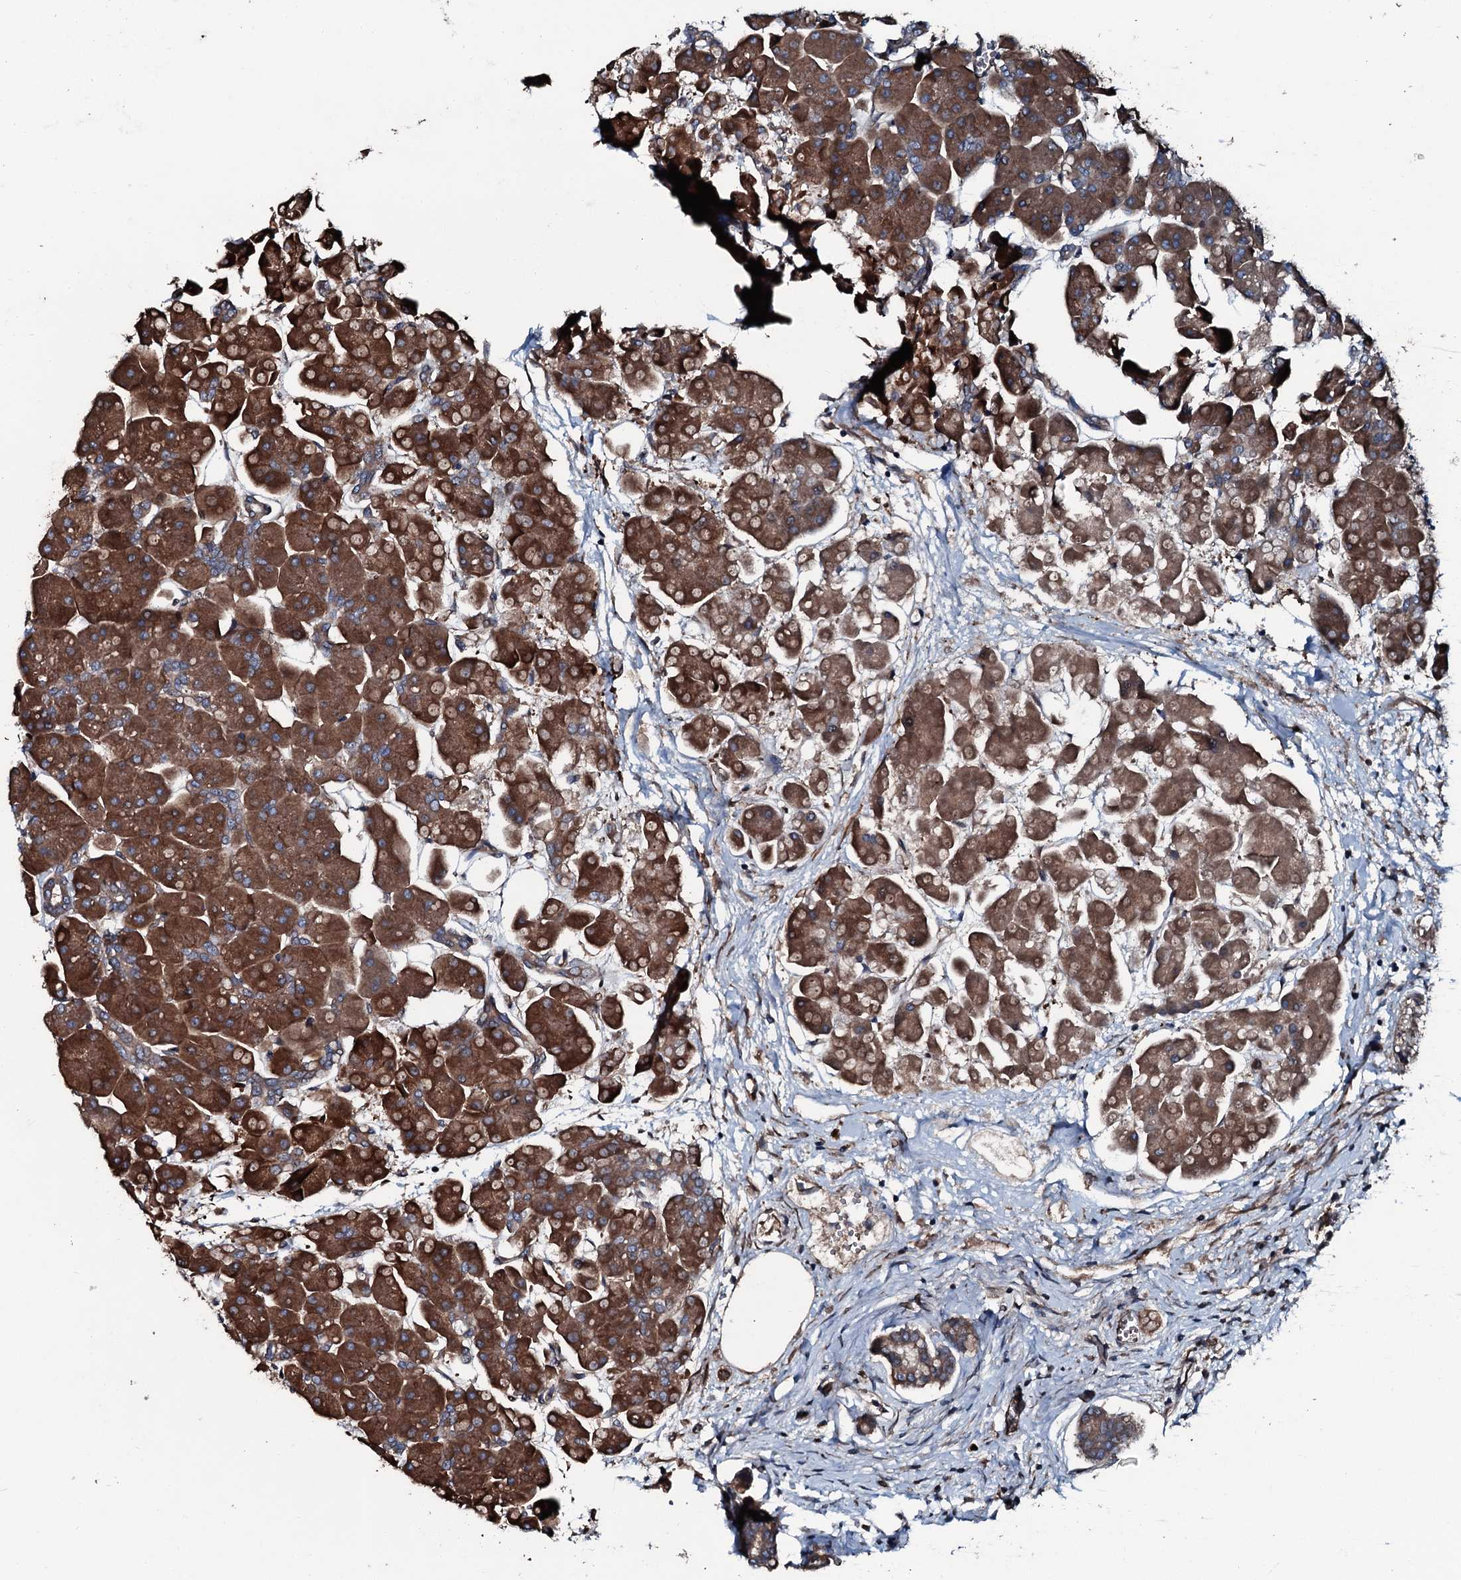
{"staining": {"intensity": "strong", "quantity": ">75%", "location": "cytoplasmic/membranous"}, "tissue": "pancreas", "cell_type": "Exocrine glandular cells", "image_type": "normal", "snomed": [{"axis": "morphology", "description": "Normal tissue, NOS"}, {"axis": "topography", "description": "Pancreas"}], "caption": "Immunohistochemistry (IHC) (DAB (3,3'-diaminobenzidine)) staining of unremarkable human pancreas exhibits strong cytoplasmic/membranous protein staining in about >75% of exocrine glandular cells.", "gene": "AARS1", "patient": {"sex": "male", "age": 66}}